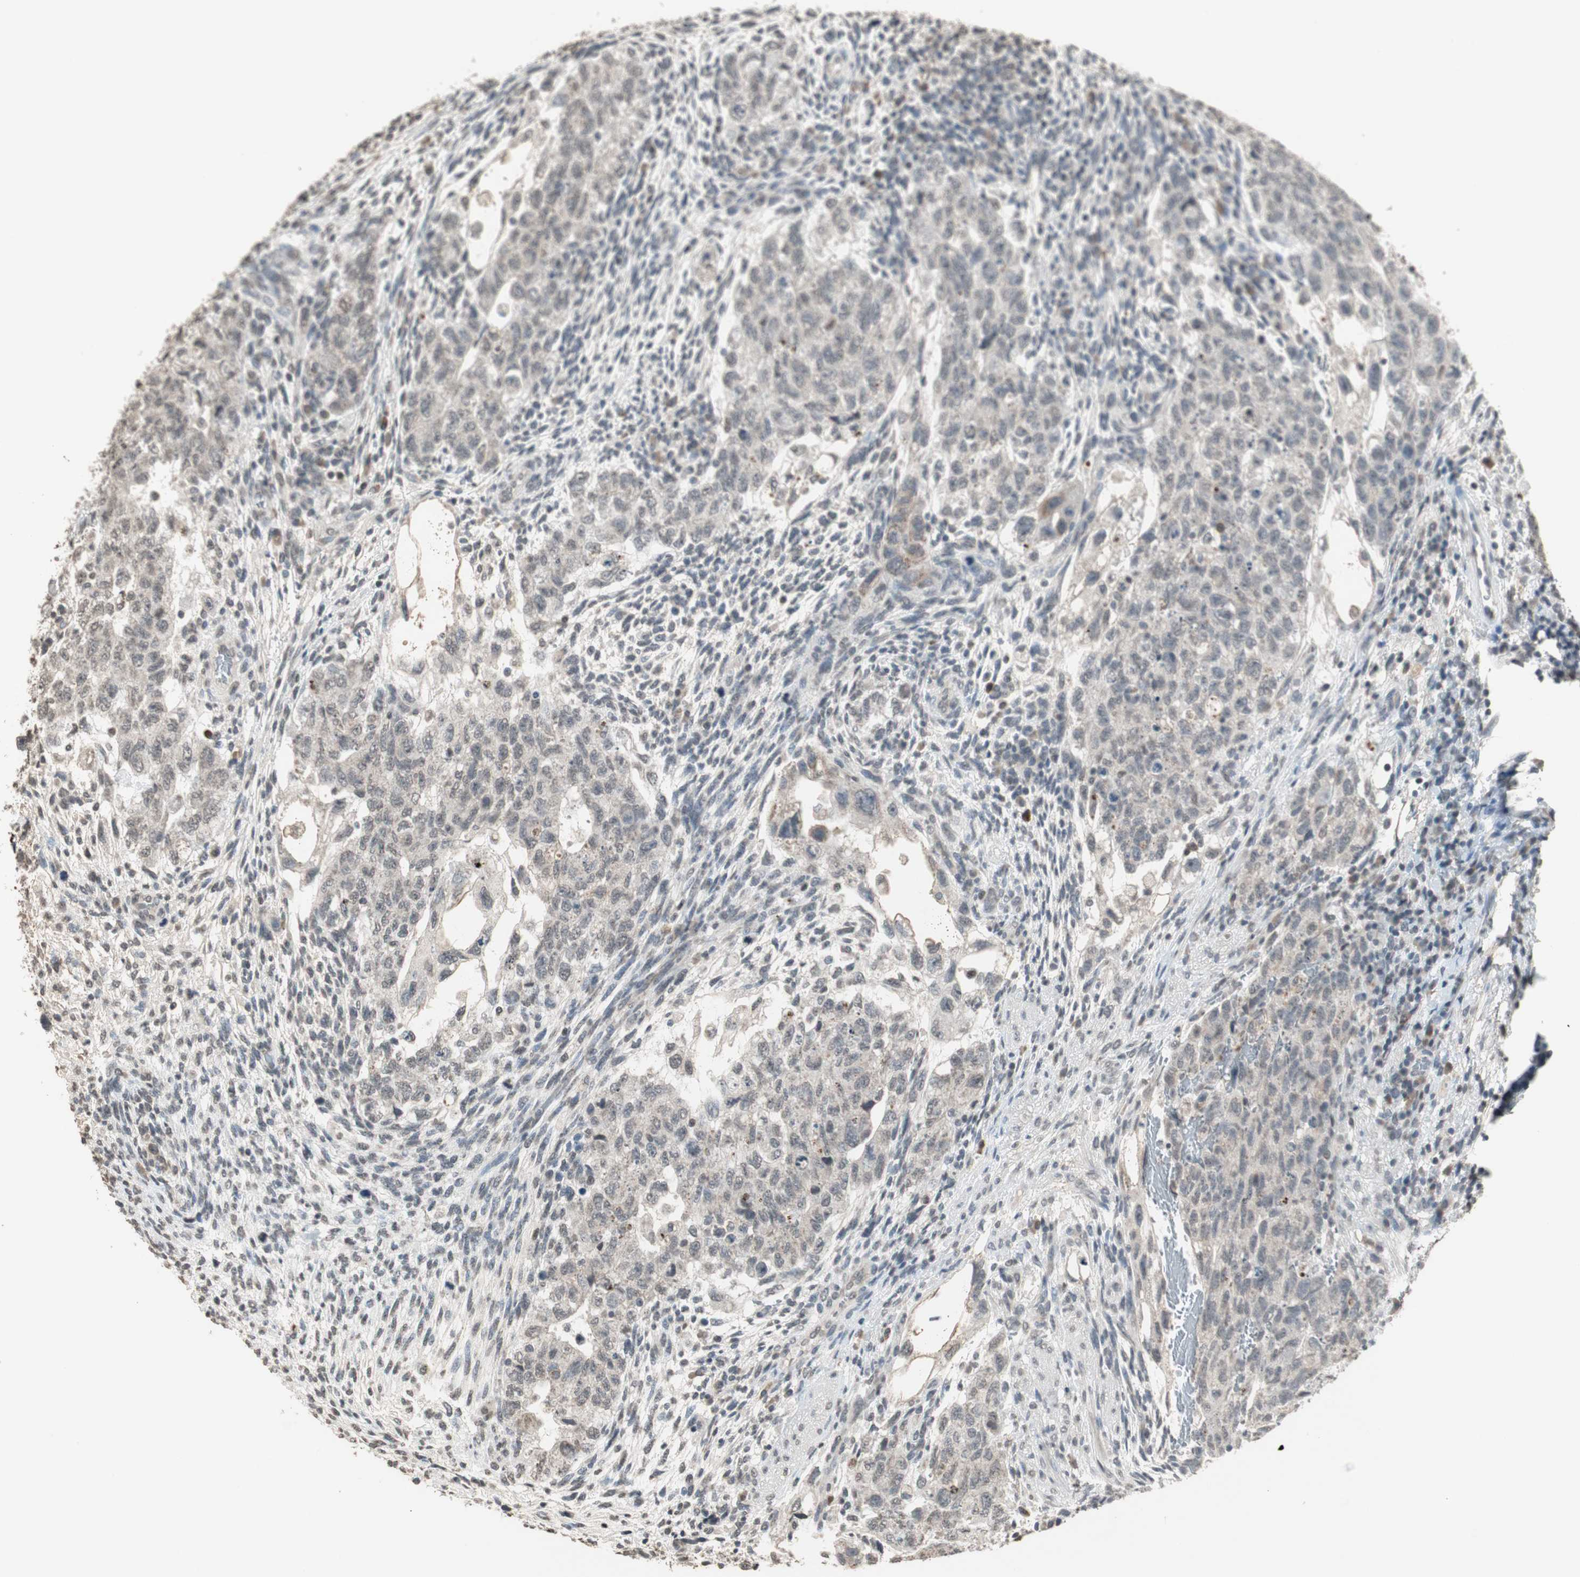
{"staining": {"intensity": "weak", "quantity": "25%-75%", "location": "cytoplasmic/membranous"}, "tissue": "testis cancer", "cell_type": "Tumor cells", "image_type": "cancer", "snomed": [{"axis": "morphology", "description": "Normal tissue, NOS"}, {"axis": "morphology", "description": "Carcinoma, Embryonal, NOS"}, {"axis": "topography", "description": "Testis"}], "caption": "Immunohistochemistry micrograph of neoplastic tissue: embryonal carcinoma (testis) stained using IHC demonstrates low levels of weak protein expression localized specifically in the cytoplasmic/membranous of tumor cells, appearing as a cytoplasmic/membranous brown color.", "gene": "PRELID1", "patient": {"sex": "male", "age": 36}}